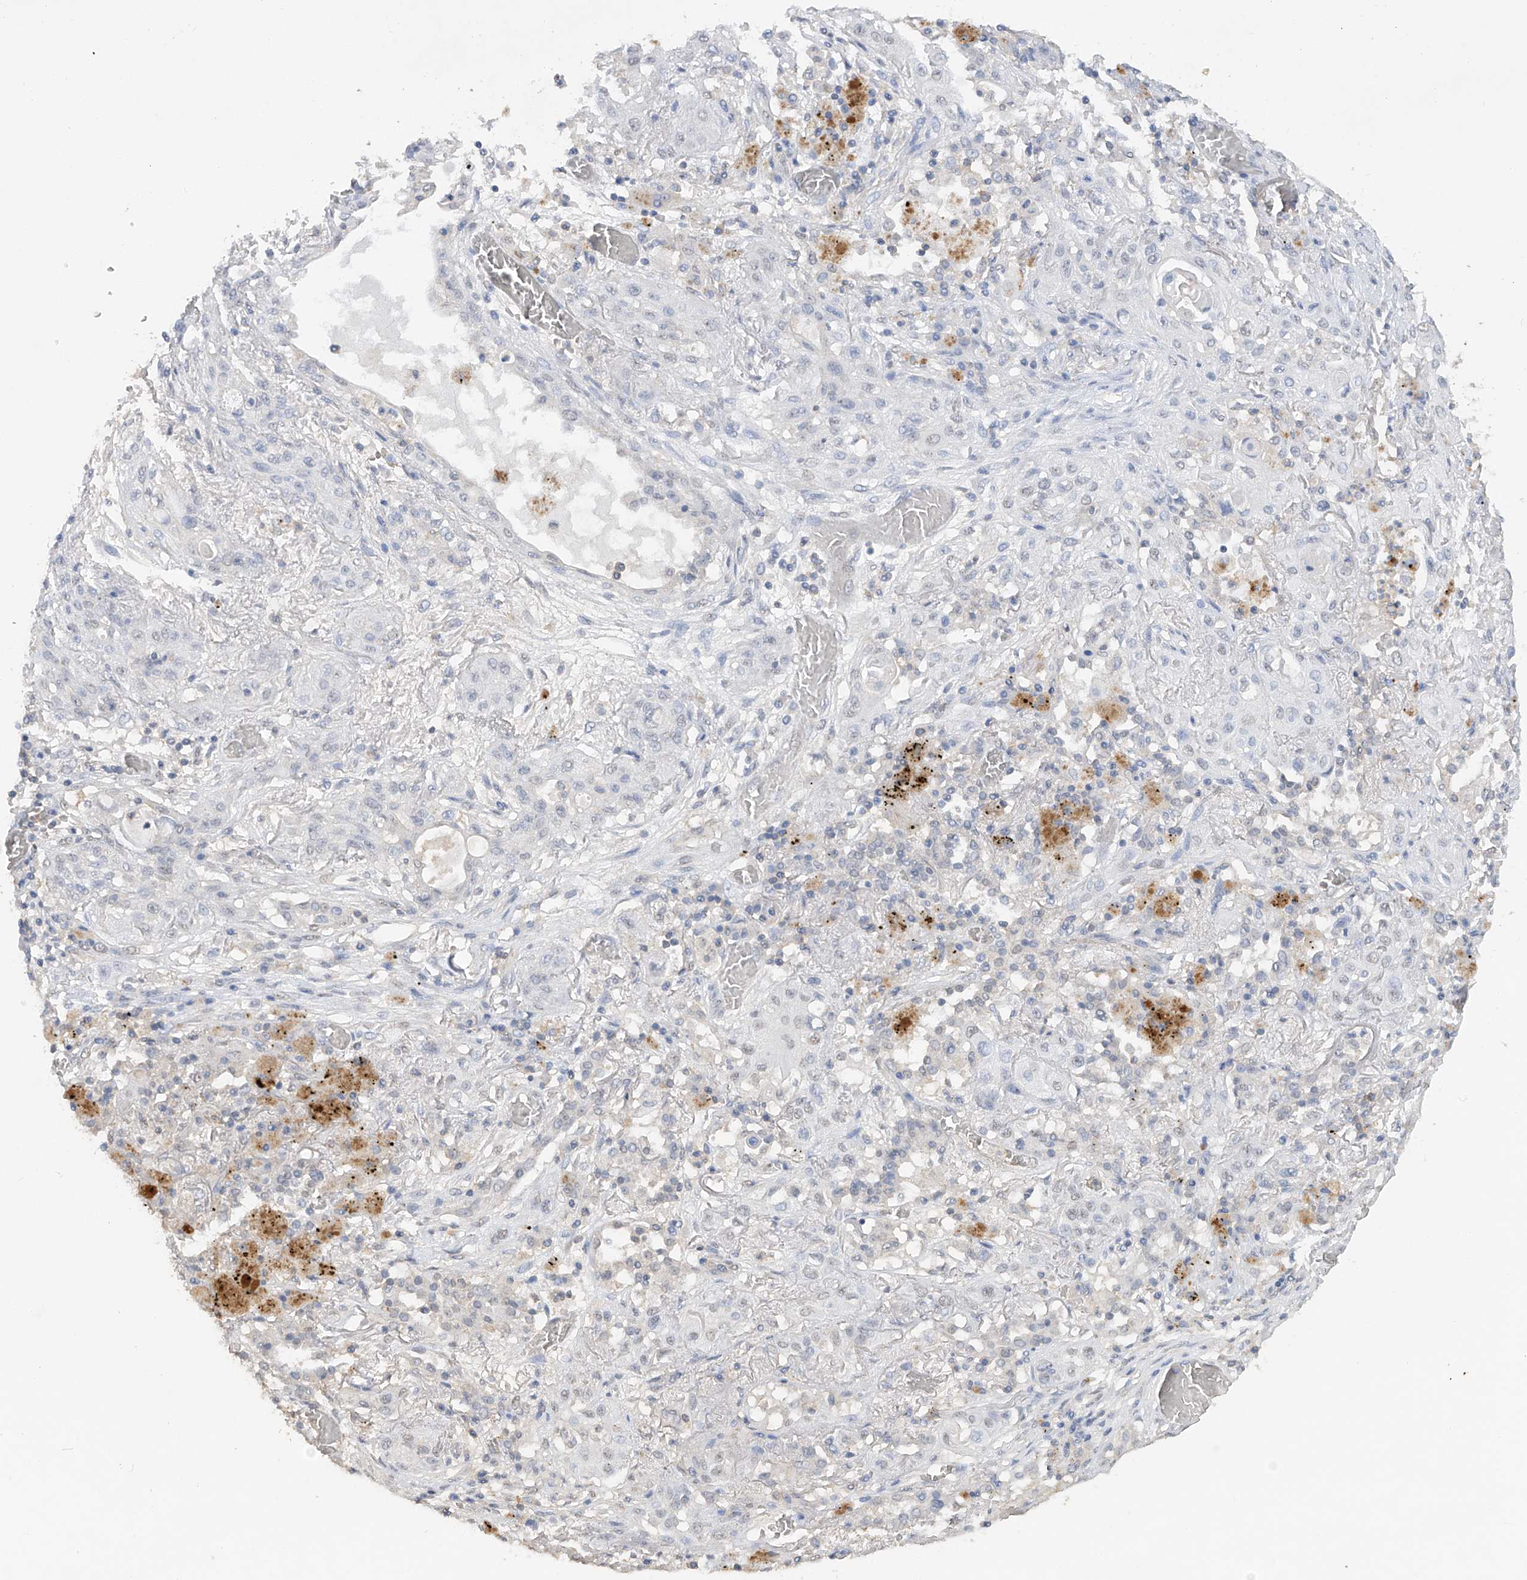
{"staining": {"intensity": "weak", "quantity": "<25%", "location": "nuclear"}, "tissue": "lung cancer", "cell_type": "Tumor cells", "image_type": "cancer", "snomed": [{"axis": "morphology", "description": "Squamous cell carcinoma, NOS"}, {"axis": "topography", "description": "Lung"}], "caption": "There is no significant expression in tumor cells of lung cancer.", "gene": "HAS3", "patient": {"sex": "female", "age": 47}}